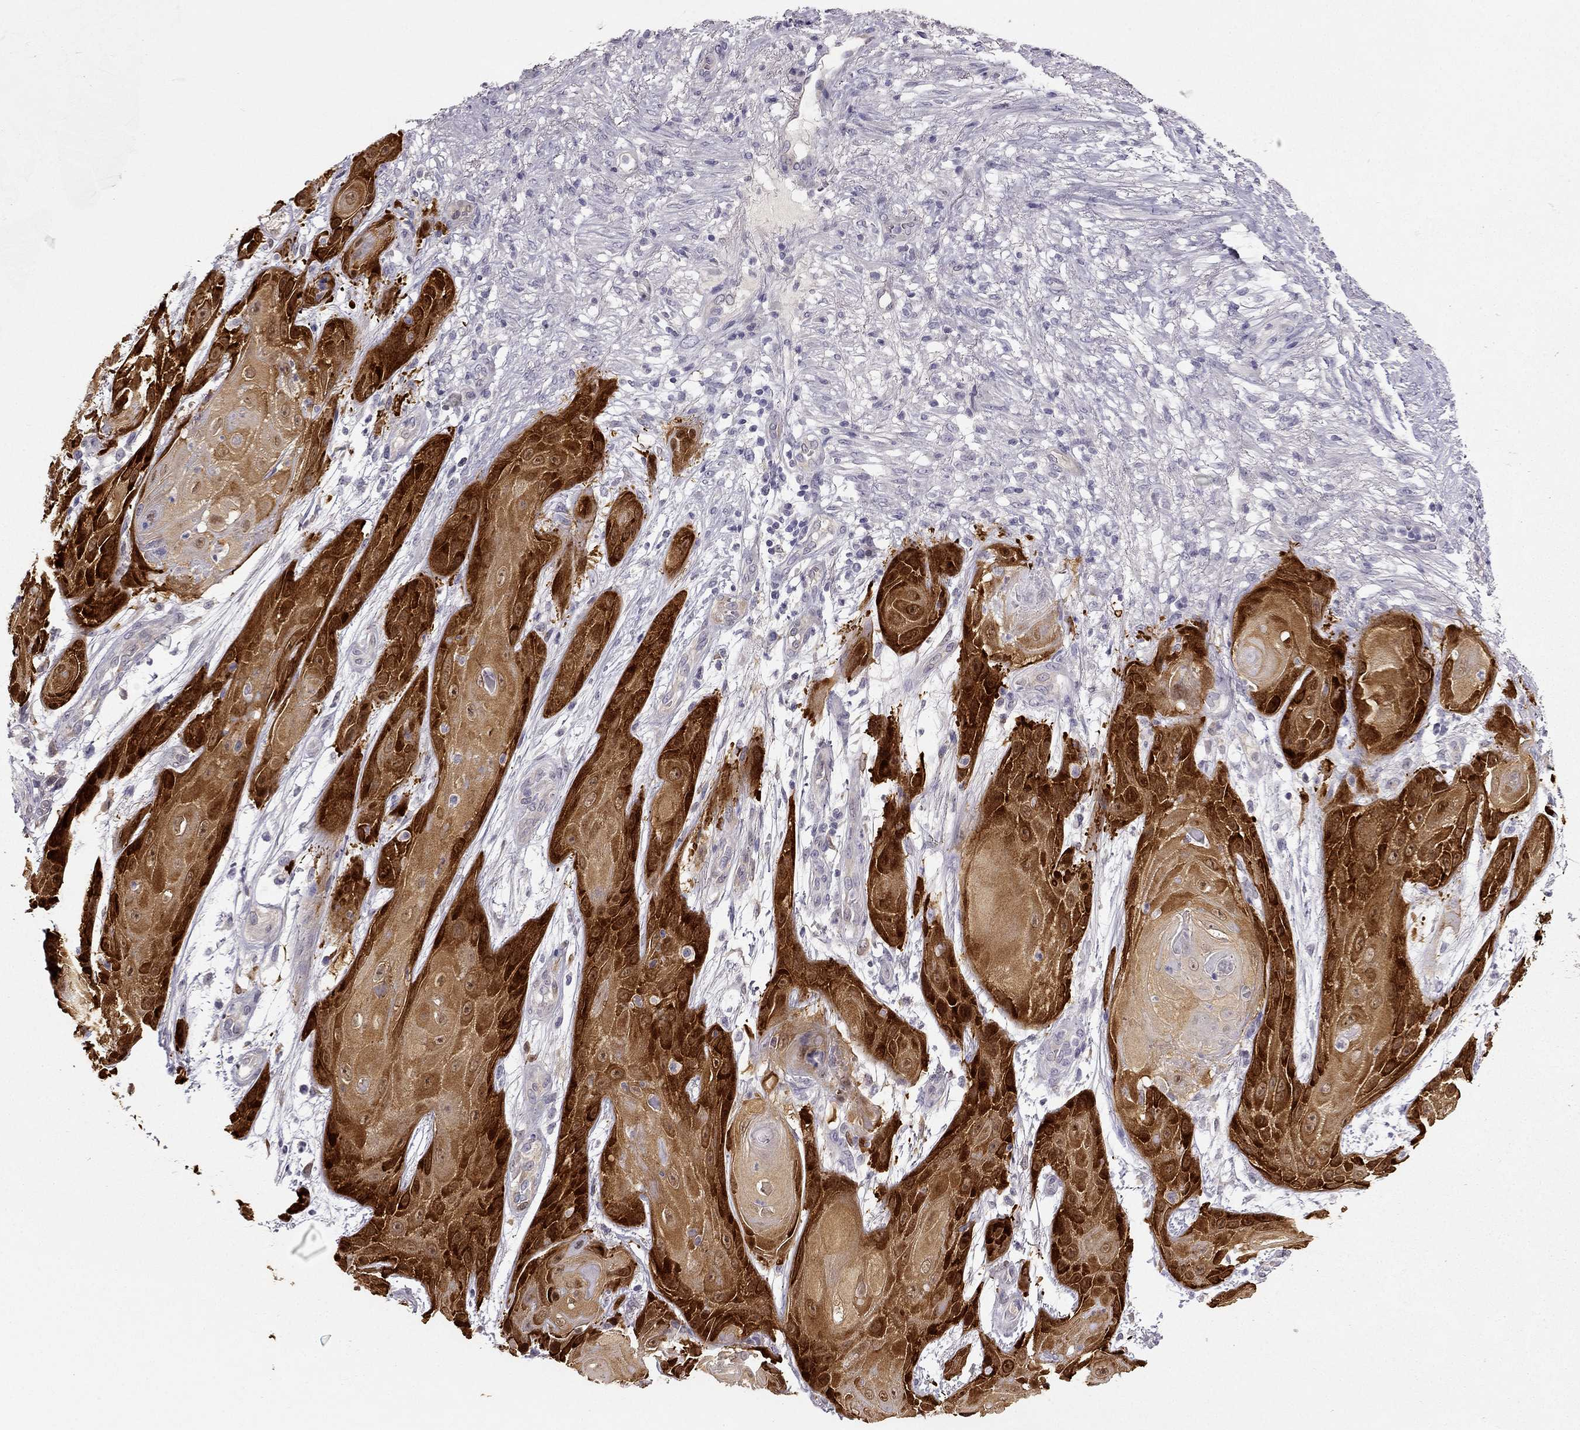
{"staining": {"intensity": "strong", "quantity": ">75%", "location": "cytoplasmic/membranous"}, "tissue": "skin cancer", "cell_type": "Tumor cells", "image_type": "cancer", "snomed": [{"axis": "morphology", "description": "Squamous cell carcinoma, NOS"}, {"axis": "topography", "description": "Skin"}], "caption": "Squamous cell carcinoma (skin) stained with IHC displays strong cytoplasmic/membranous positivity in approximately >75% of tumor cells.", "gene": "NQO1", "patient": {"sex": "male", "age": 62}}